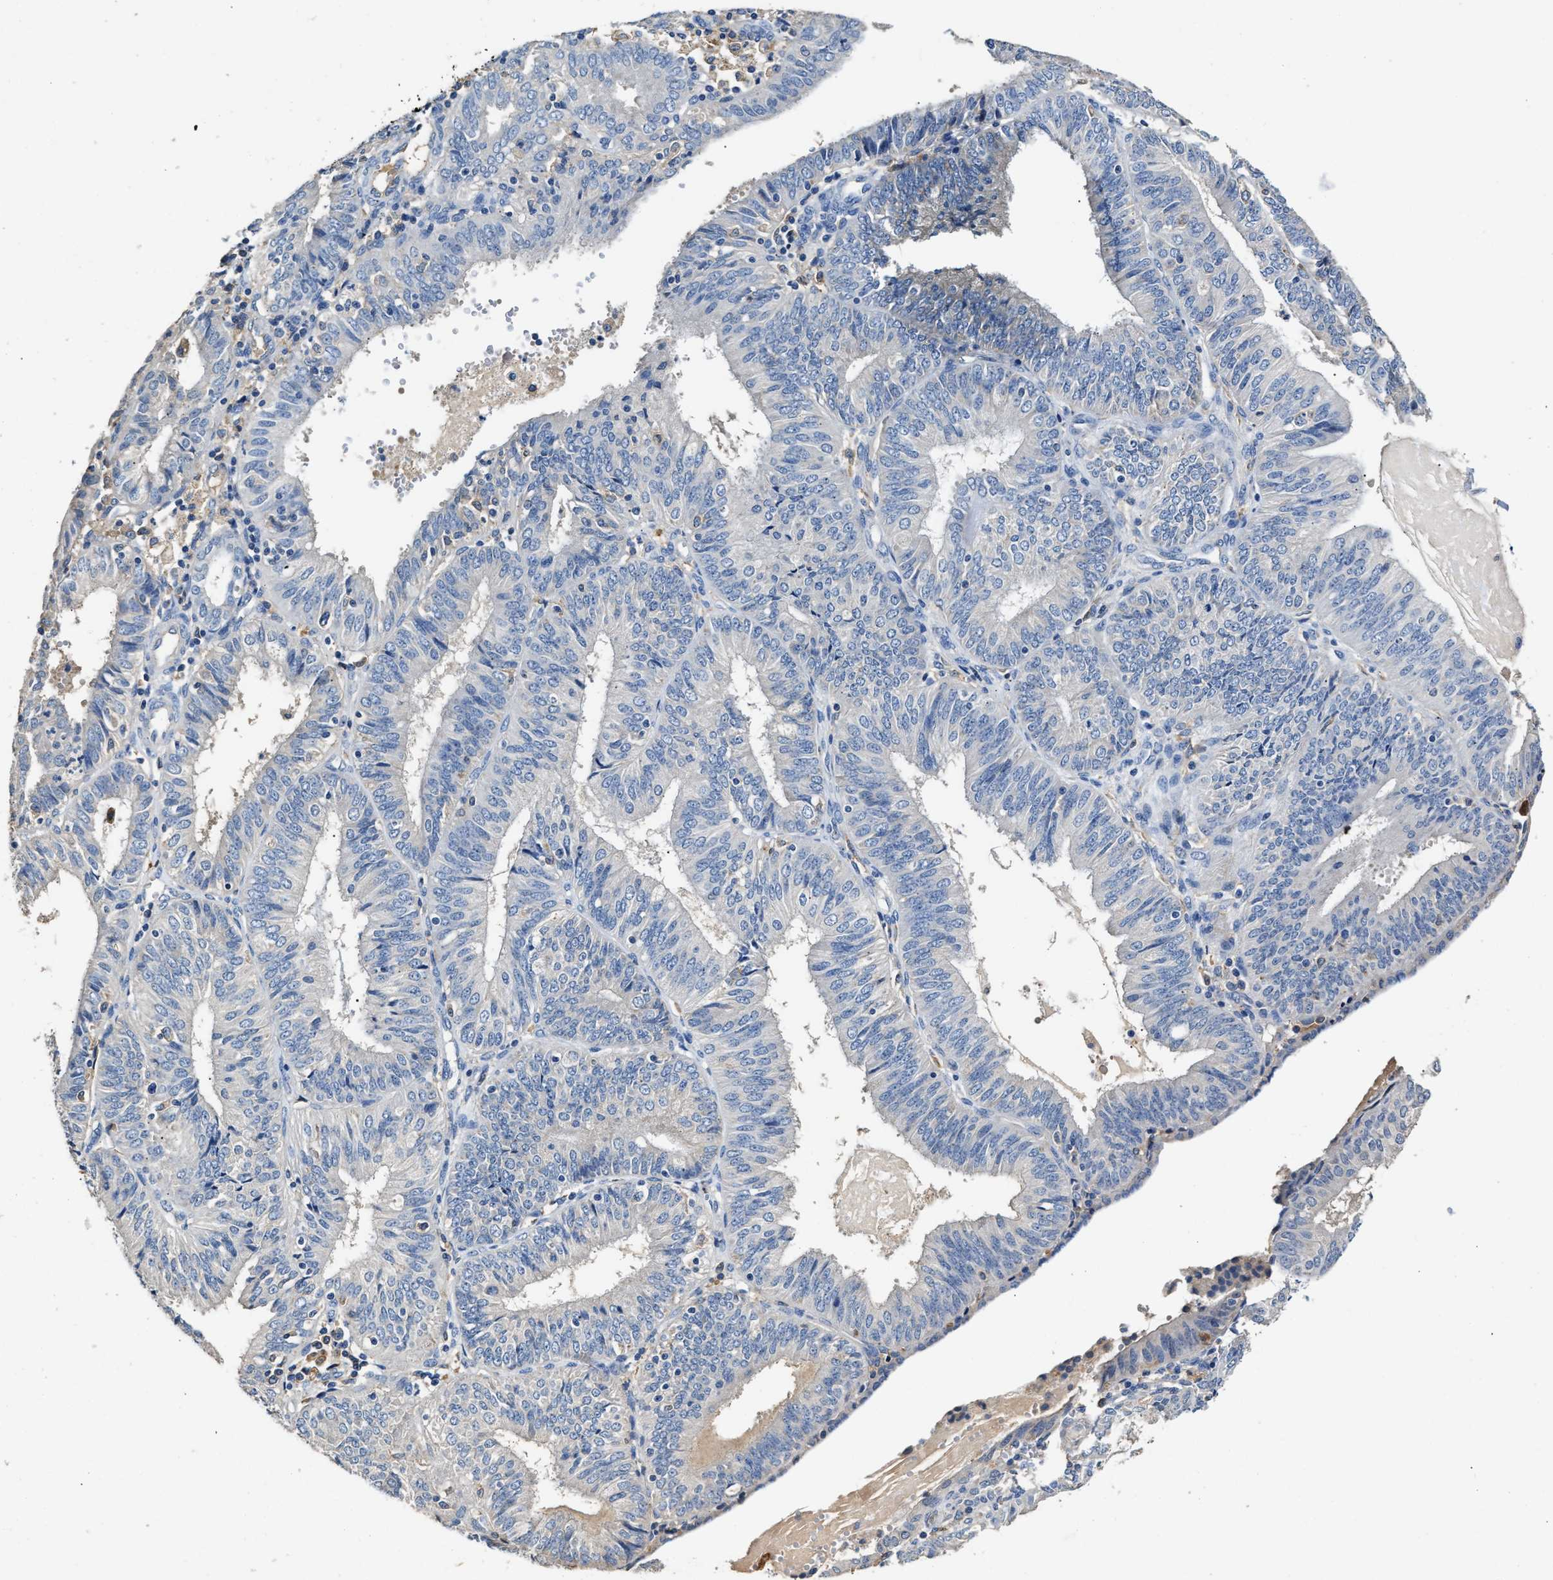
{"staining": {"intensity": "negative", "quantity": "none", "location": "none"}, "tissue": "endometrial cancer", "cell_type": "Tumor cells", "image_type": "cancer", "snomed": [{"axis": "morphology", "description": "Adenocarcinoma, NOS"}, {"axis": "topography", "description": "Endometrium"}], "caption": "Tumor cells show no significant staining in endometrial adenocarcinoma.", "gene": "SLCO2B1", "patient": {"sex": "female", "age": 58}}